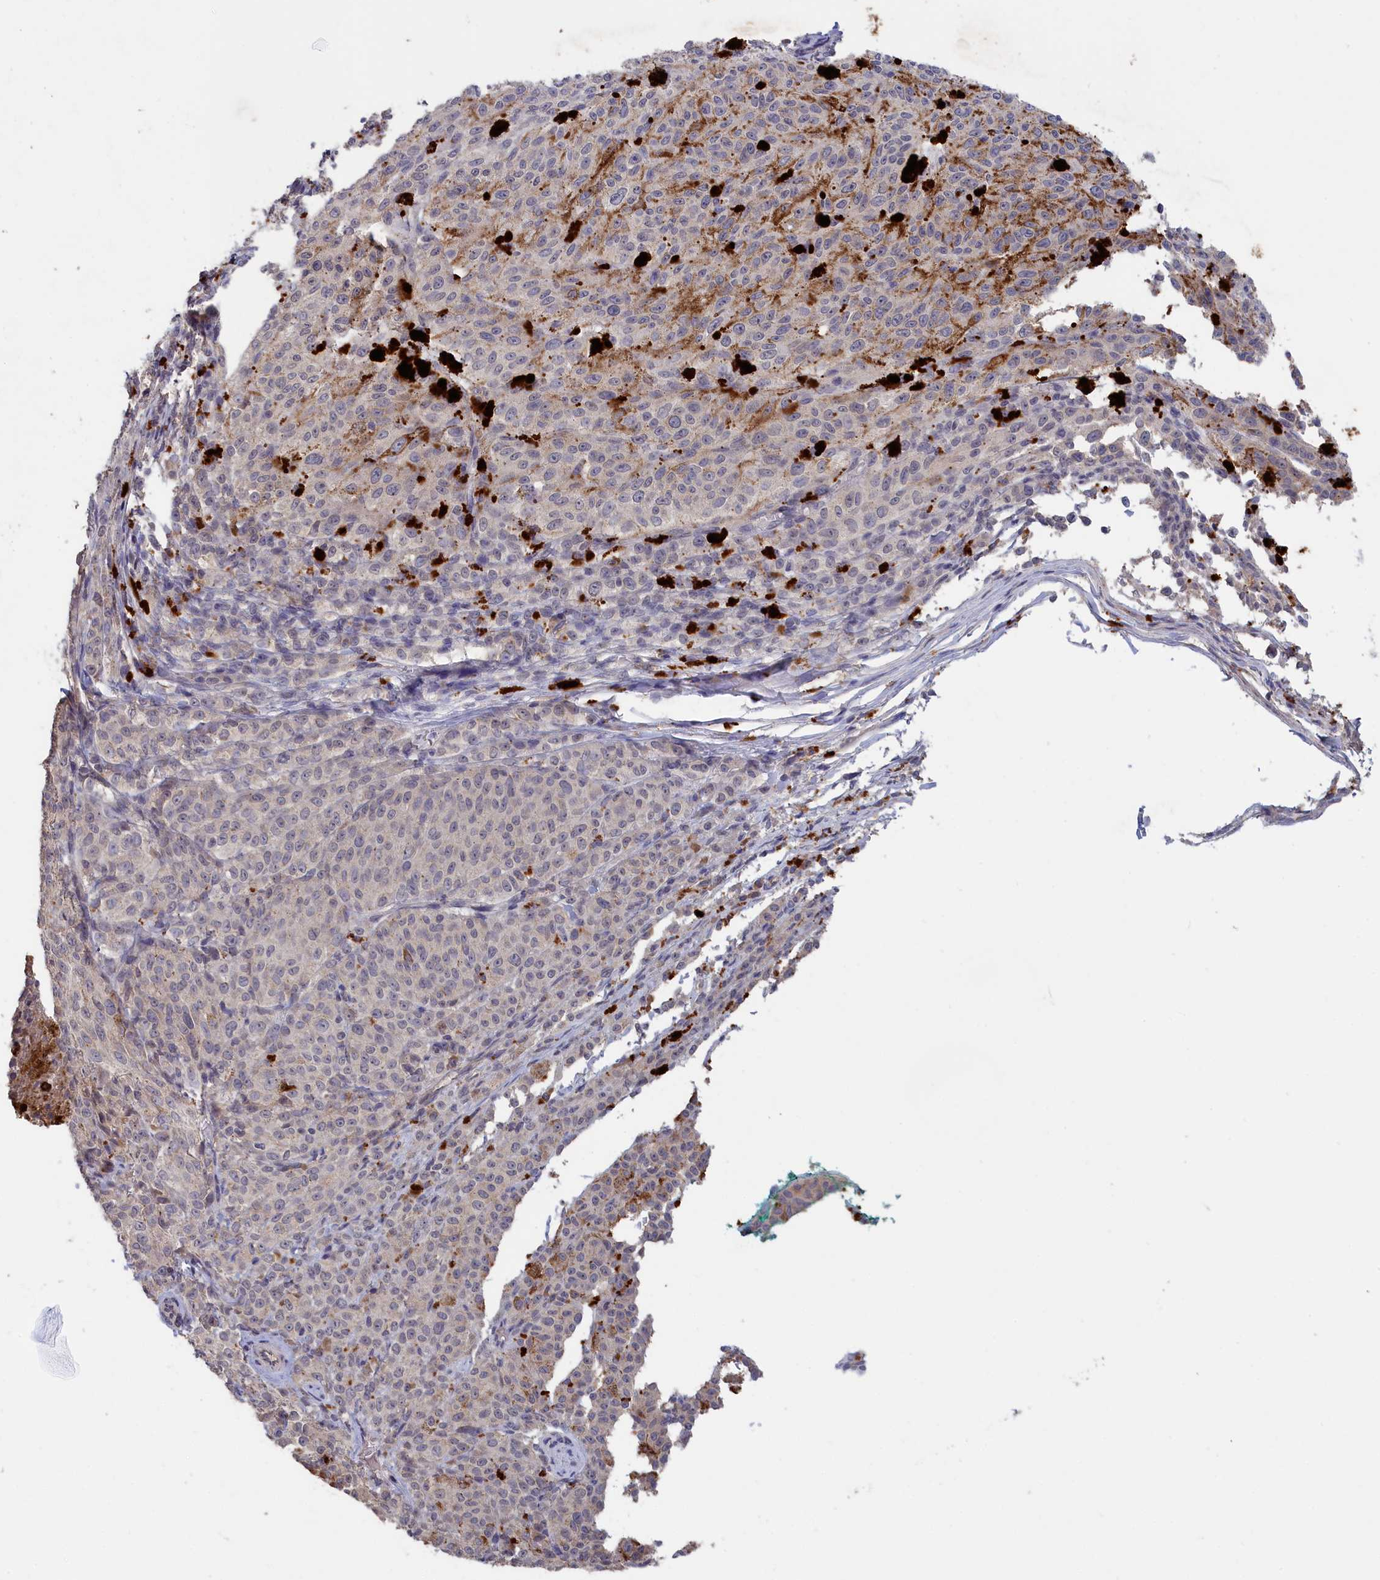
{"staining": {"intensity": "negative", "quantity": "none", "location": "none"}, "tissue": "melanoma", "cell_type": "Tumor cells", "image_type": "cancer", "snomed": [{"axis": "morphology", "description": "Malignant melanoma, NOS"}, {"axis": "topography", "description": "Skin"}], "caption": "IHC photomicrograph of neoplastic tissue: human melanoma stained with DAB (3,3'-diaminobenzidine) exhibits no significant protein positivity in tumor cells. Nuclei are stained in blue.", "gene": "CELF5", "patient": {"sex": "female", "age": 52}}